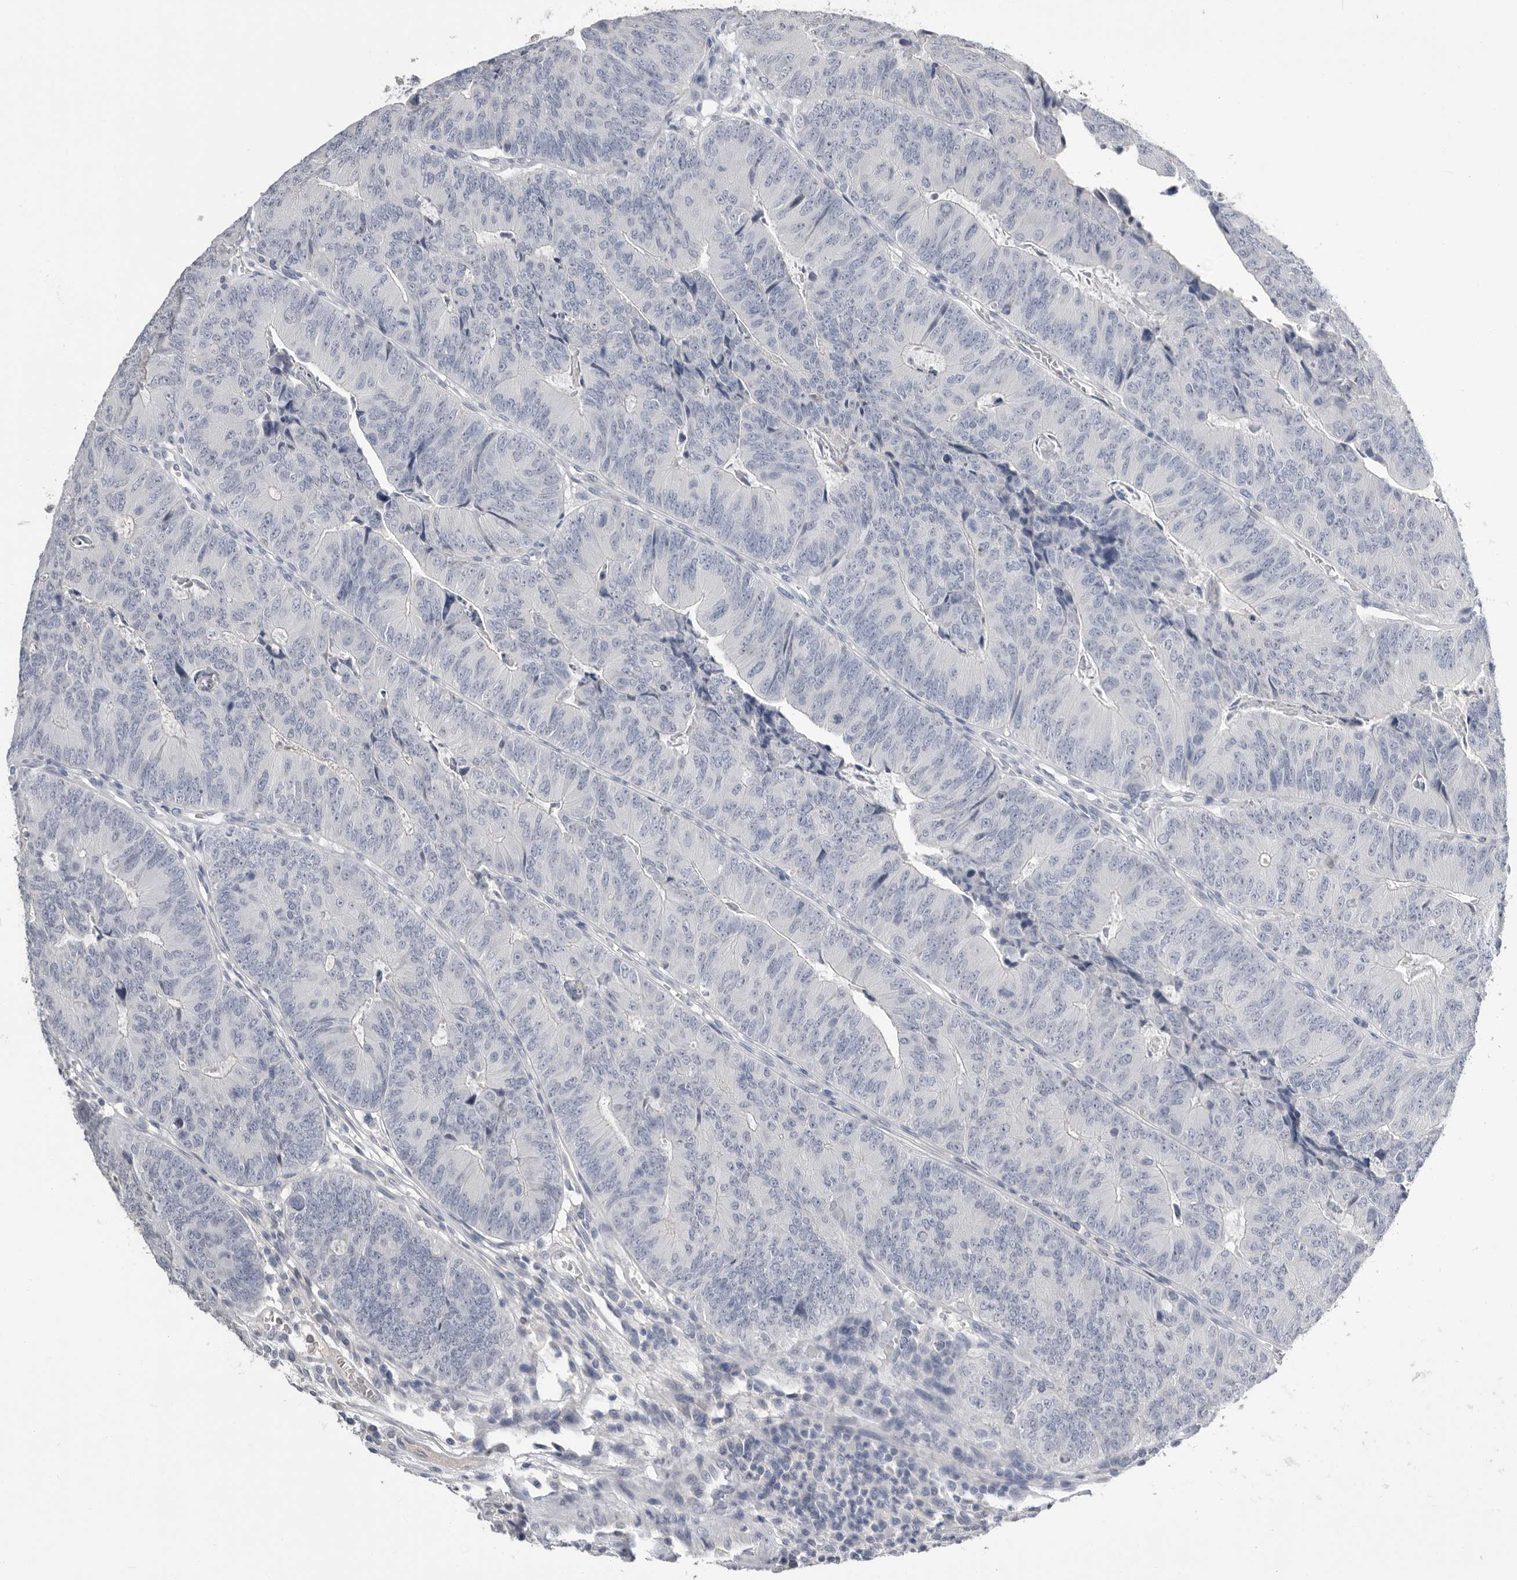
{"staining": {"intensity": "negative", "quantity": "none", "location": "none"}, "tissue": "colorectal cancer", "cell_type": "Tumor cells", "image_type": "cancer", "snomed": [{"axis": "morphology", "description": "Adenocarcinoma, NOS"}, {"axis": "topography", "description": "Colon"}], "caption": "A micrograph of colorectal cancer (adenocarcinoma) stained for a protein reveals no brown staining in tumor cells. Brightfield microscopy of IHC stained with DAB (3,3'-diaminobenzidine) (brown) and hematoxylin (blue), captured at high magnification.", "gene": "APOA2", "patient": {"sex": "female", "age": 67}}